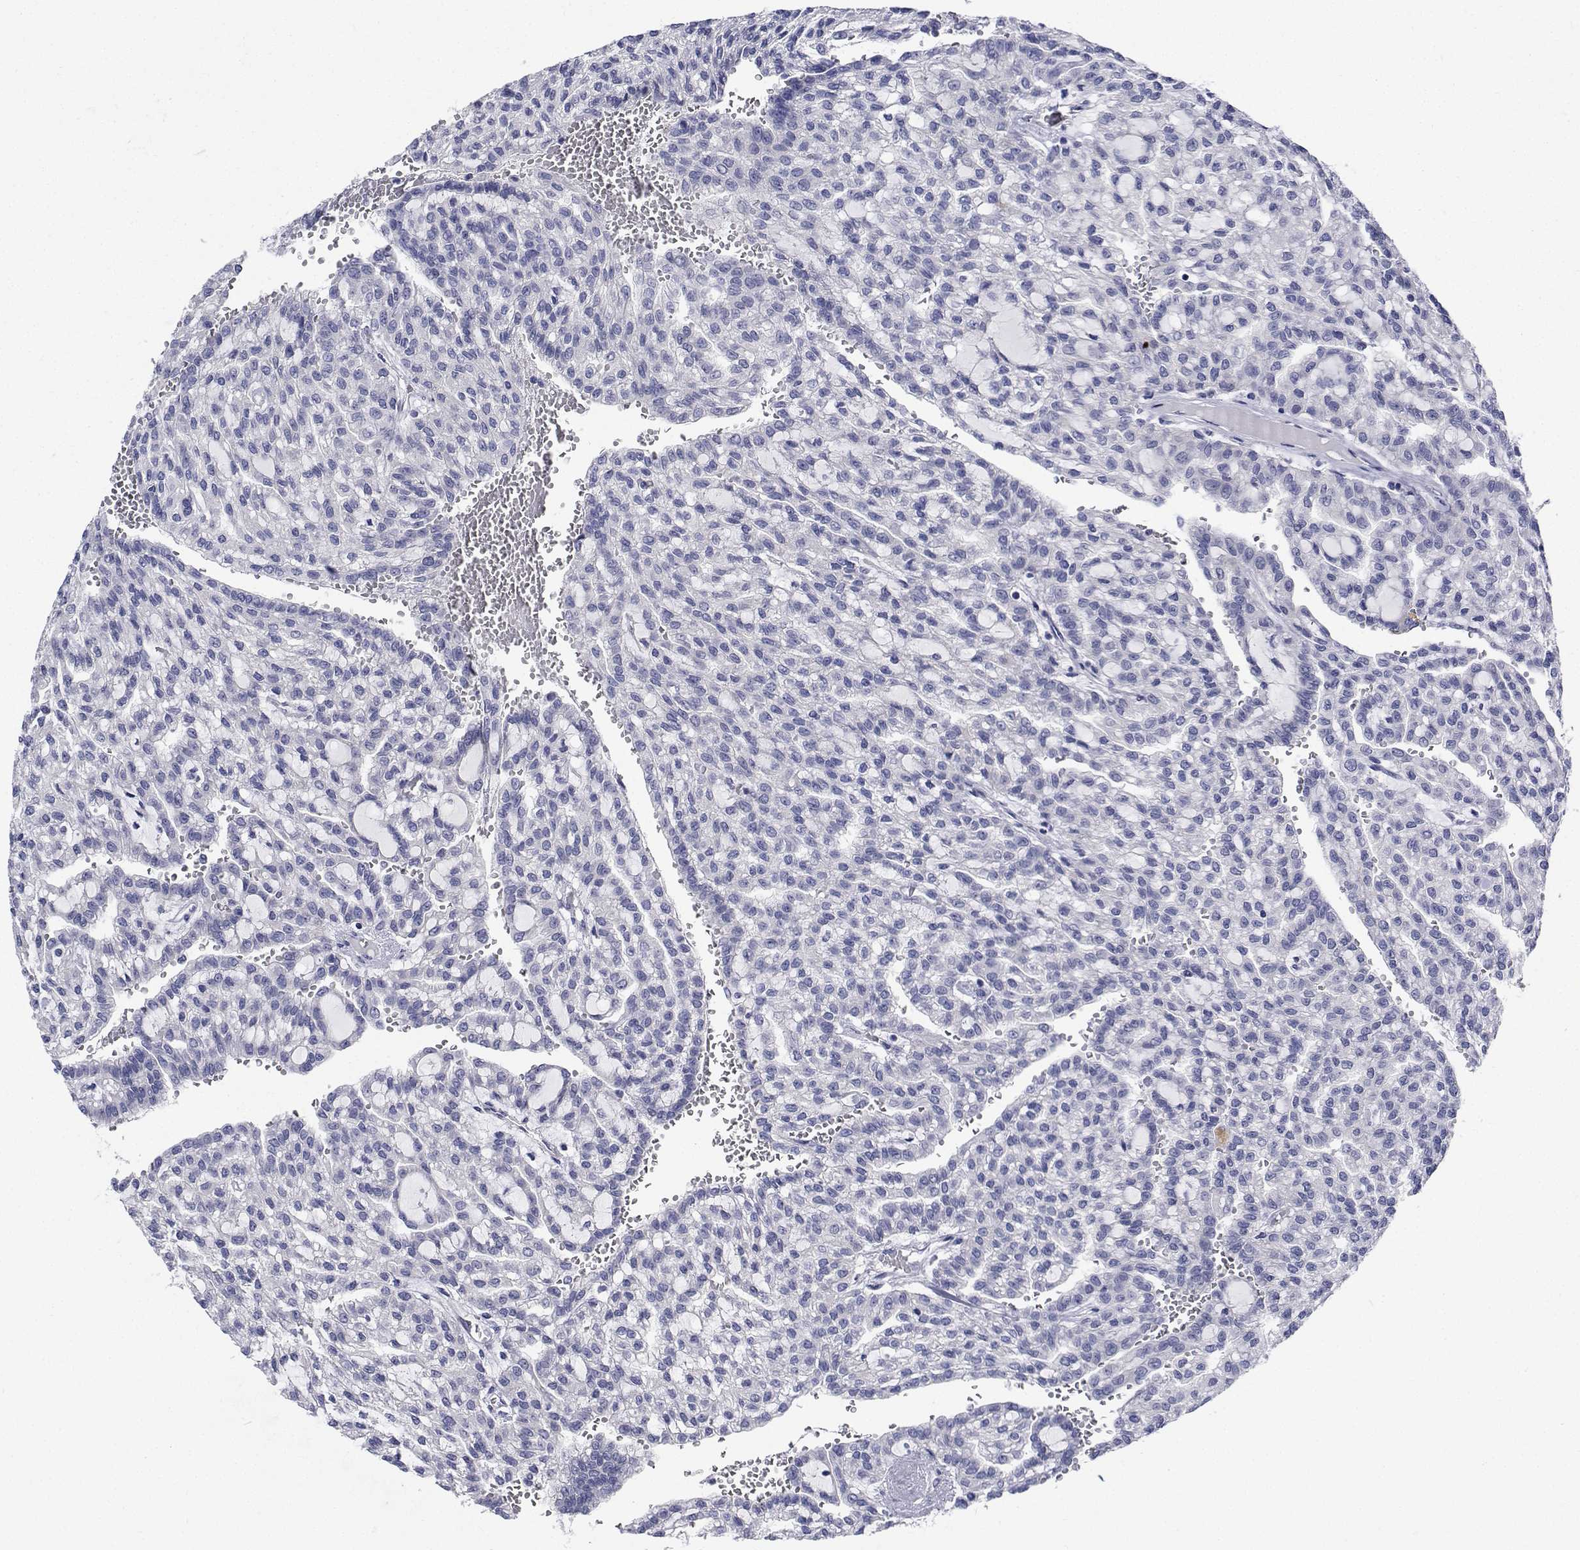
{"staining": {"intensity": "negative", "quantity": "none", "location": "none"}, "tissue": "renal cancer", "cell_type": "Tumor cells", "image_type": "cancer", "snomed": [{"axis": "morphology", "description": "Adenocarcinoma, NOS"}, {"axis": "topography", "description": "Kidney"}], "caption": "High power microscopy image of an IHC micrograph of renal adenocarcinoma, revealing no significant positivity in tumor cells.", "gene": "CDHR3", "patient": {"sex": "male", "age": 63}}